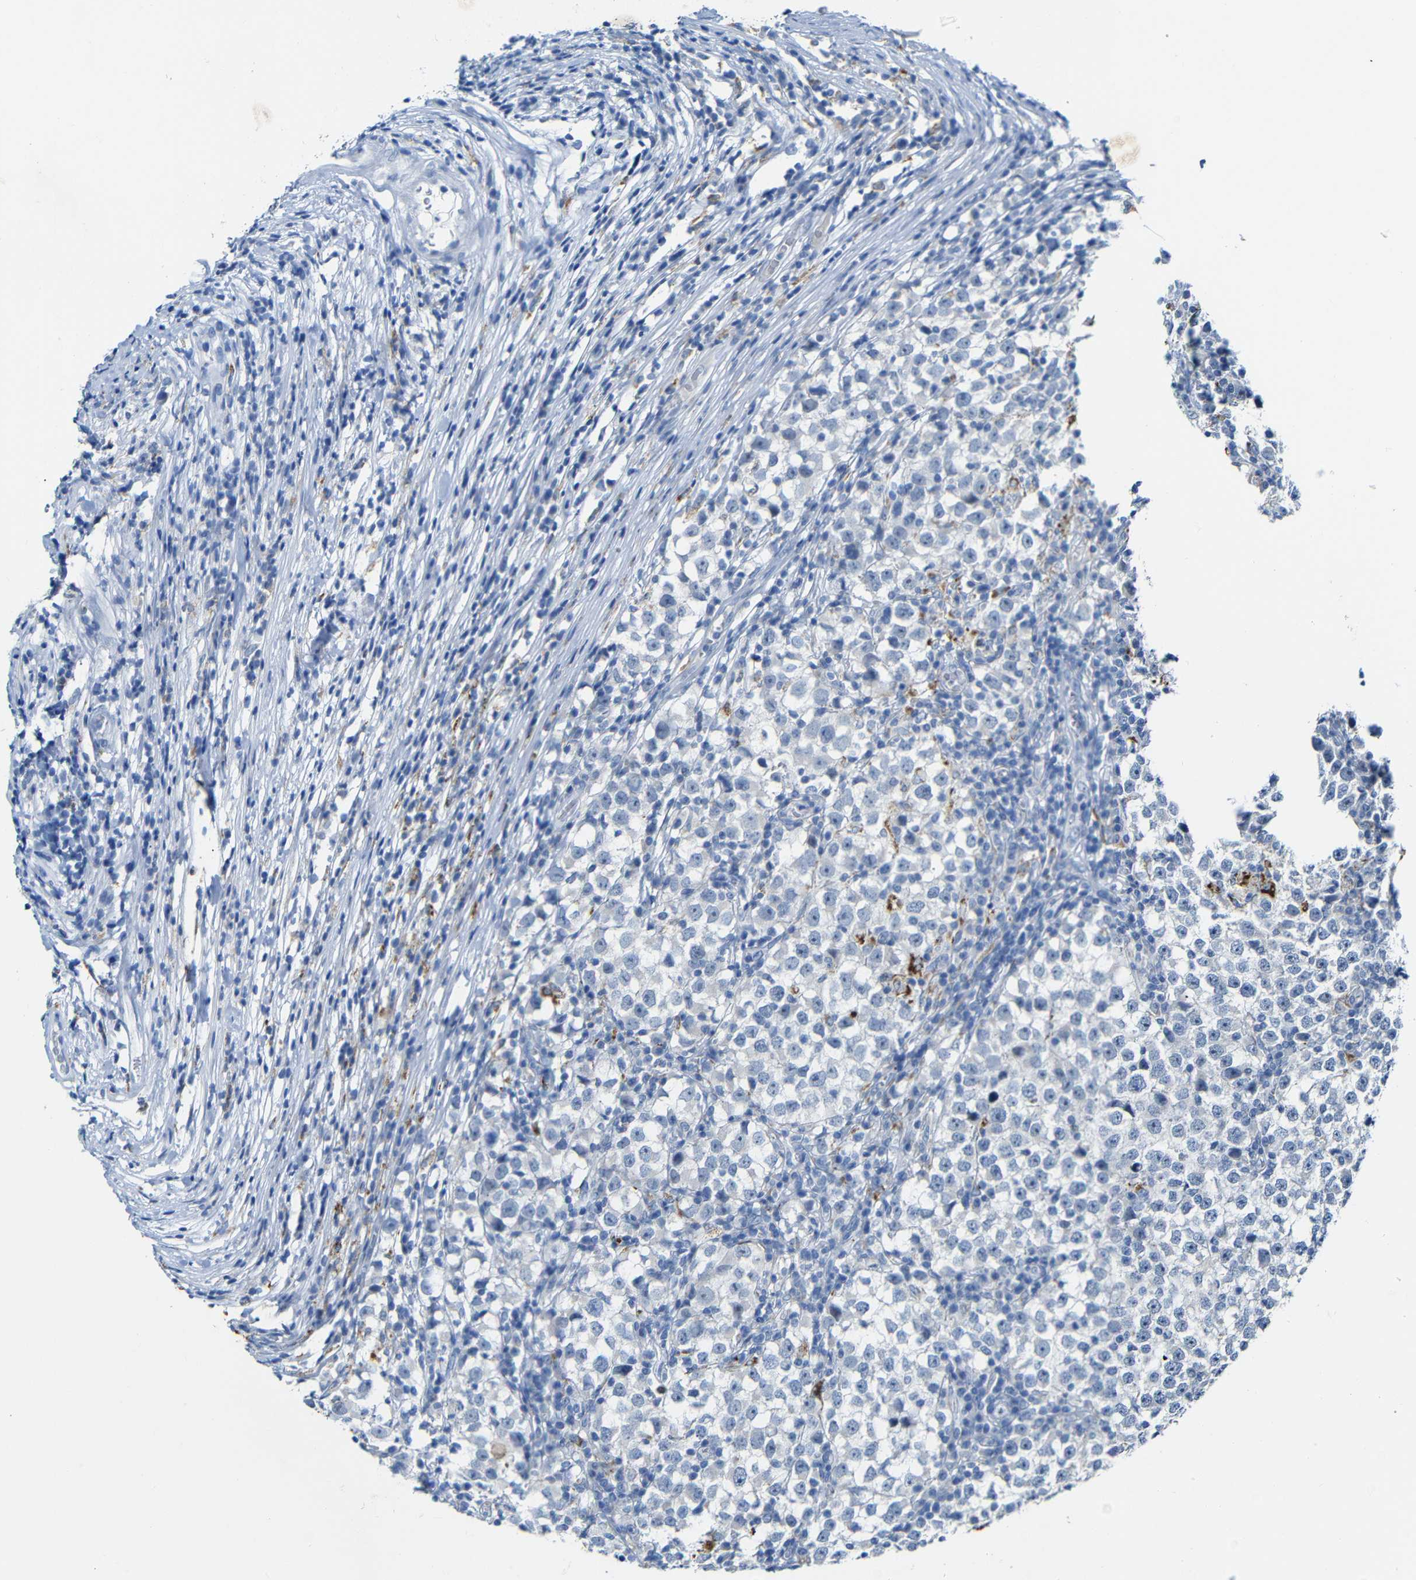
{"staining": {"intensity": "negative", "quantity": "none", "location": "none"}, "tissue": "testis cancer", "cell_type": "Tumor cells", "image_type": "cancer", "snomed": [{"axis": "morphology", "description": "Seminoma, NOS"}, {"axis": "topography", "description": "Testis"}], "caption": "An immunohistochemistry photomicrograph of testis seminoma is shown. There is no staining in tumor cells of testis seminoma.", "gene": "C15orf48", "patient": {"sex": "male", "age": 65}}